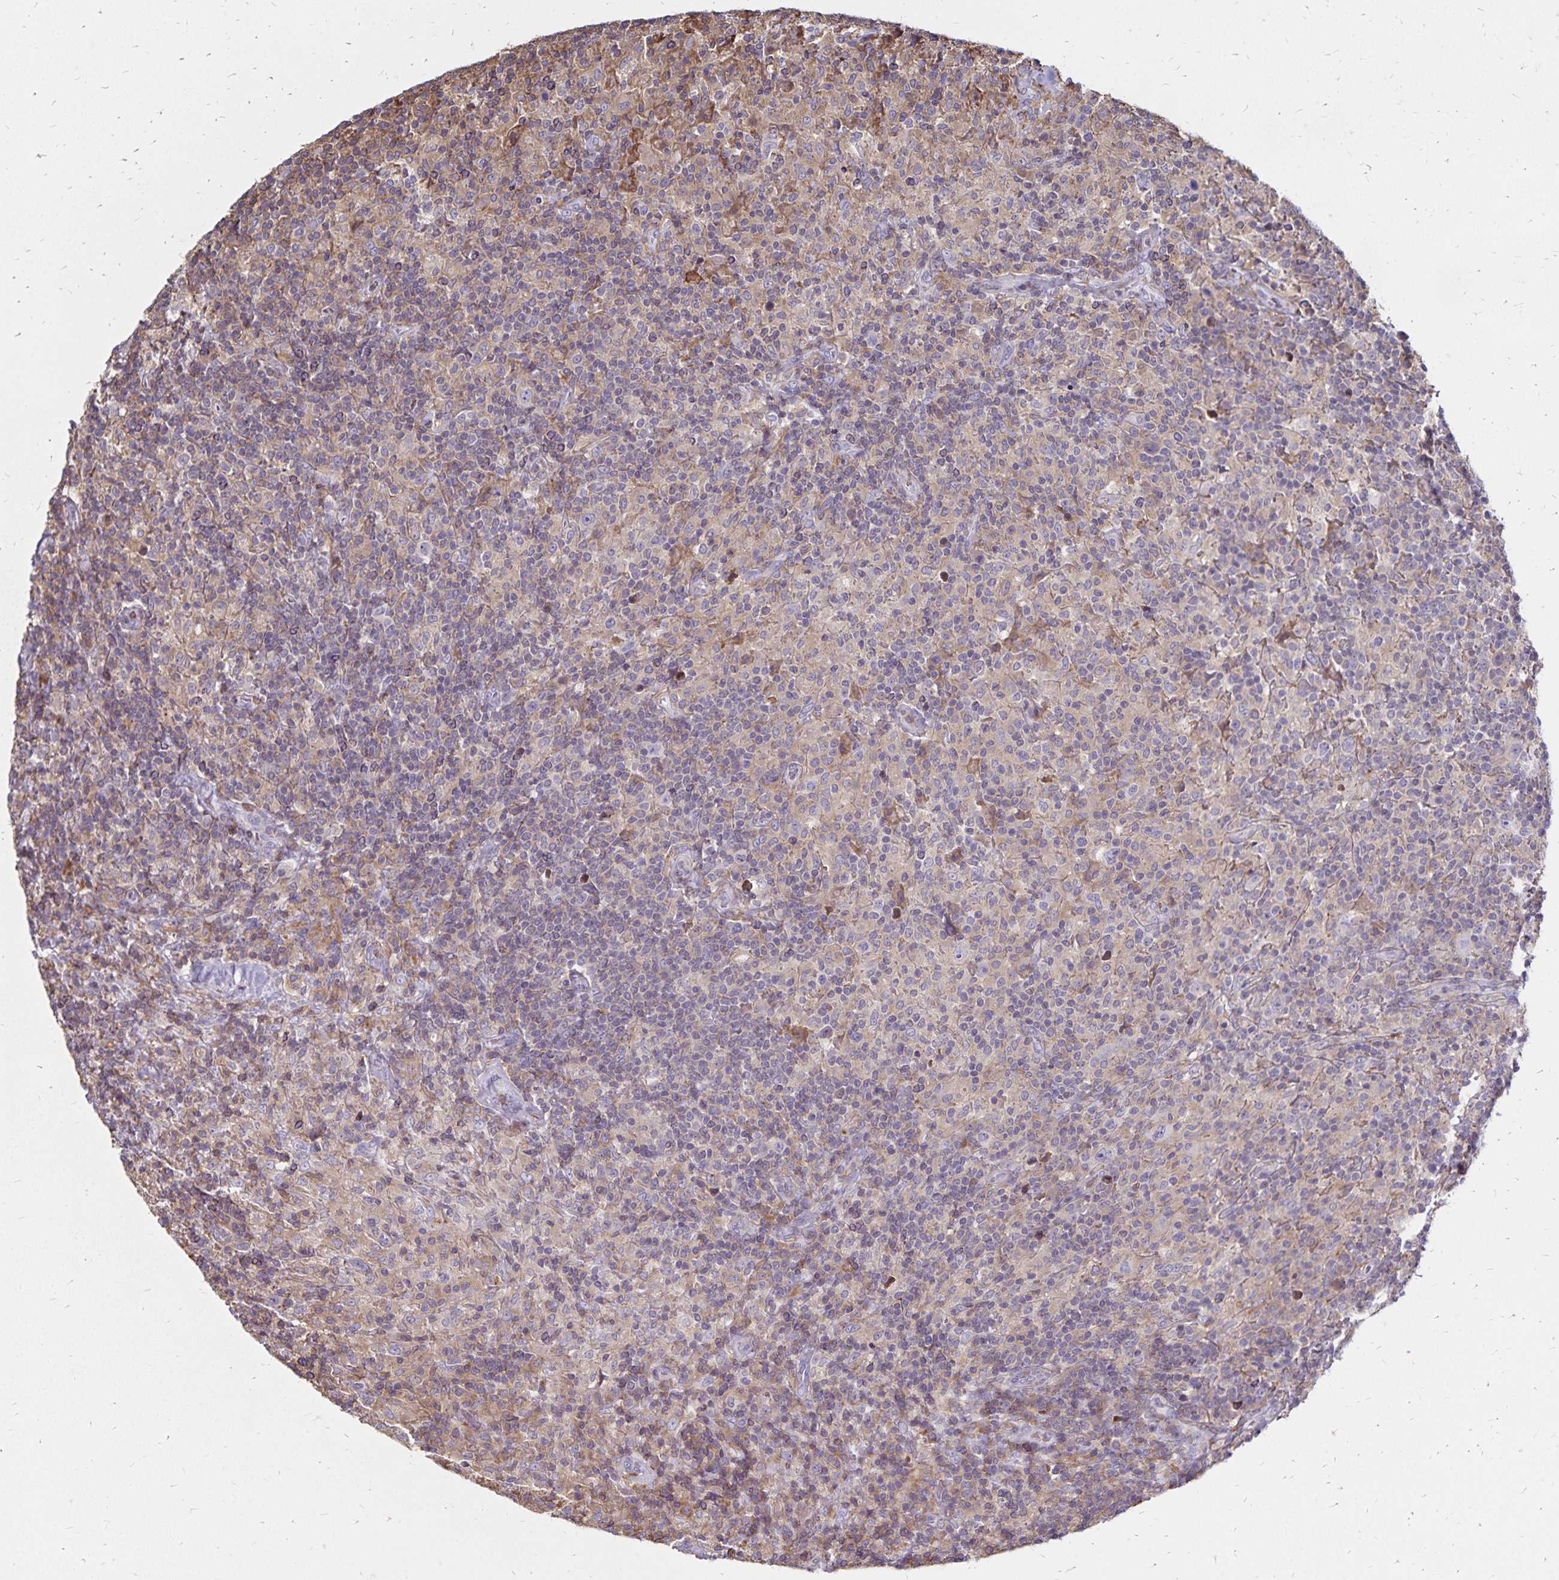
{"staining": {"intensity": "negative", "quantity": "none", "location": "none"}, "tissue": "lymphoma", "cell_type": "Tumor cells", "image_type": "cancer", "snomed": [{"axis": "morphology", "description": "Hodgkin's disease, NOS"}, {"axis": "topography", "description": "Lymph node"}], "caption": "Tumor cells show no significant expression in Hodgkin's disease. Nuclei are stained in blue.", "gene": "NAGPA", "patient": {"sex": "male", "age": 70}}